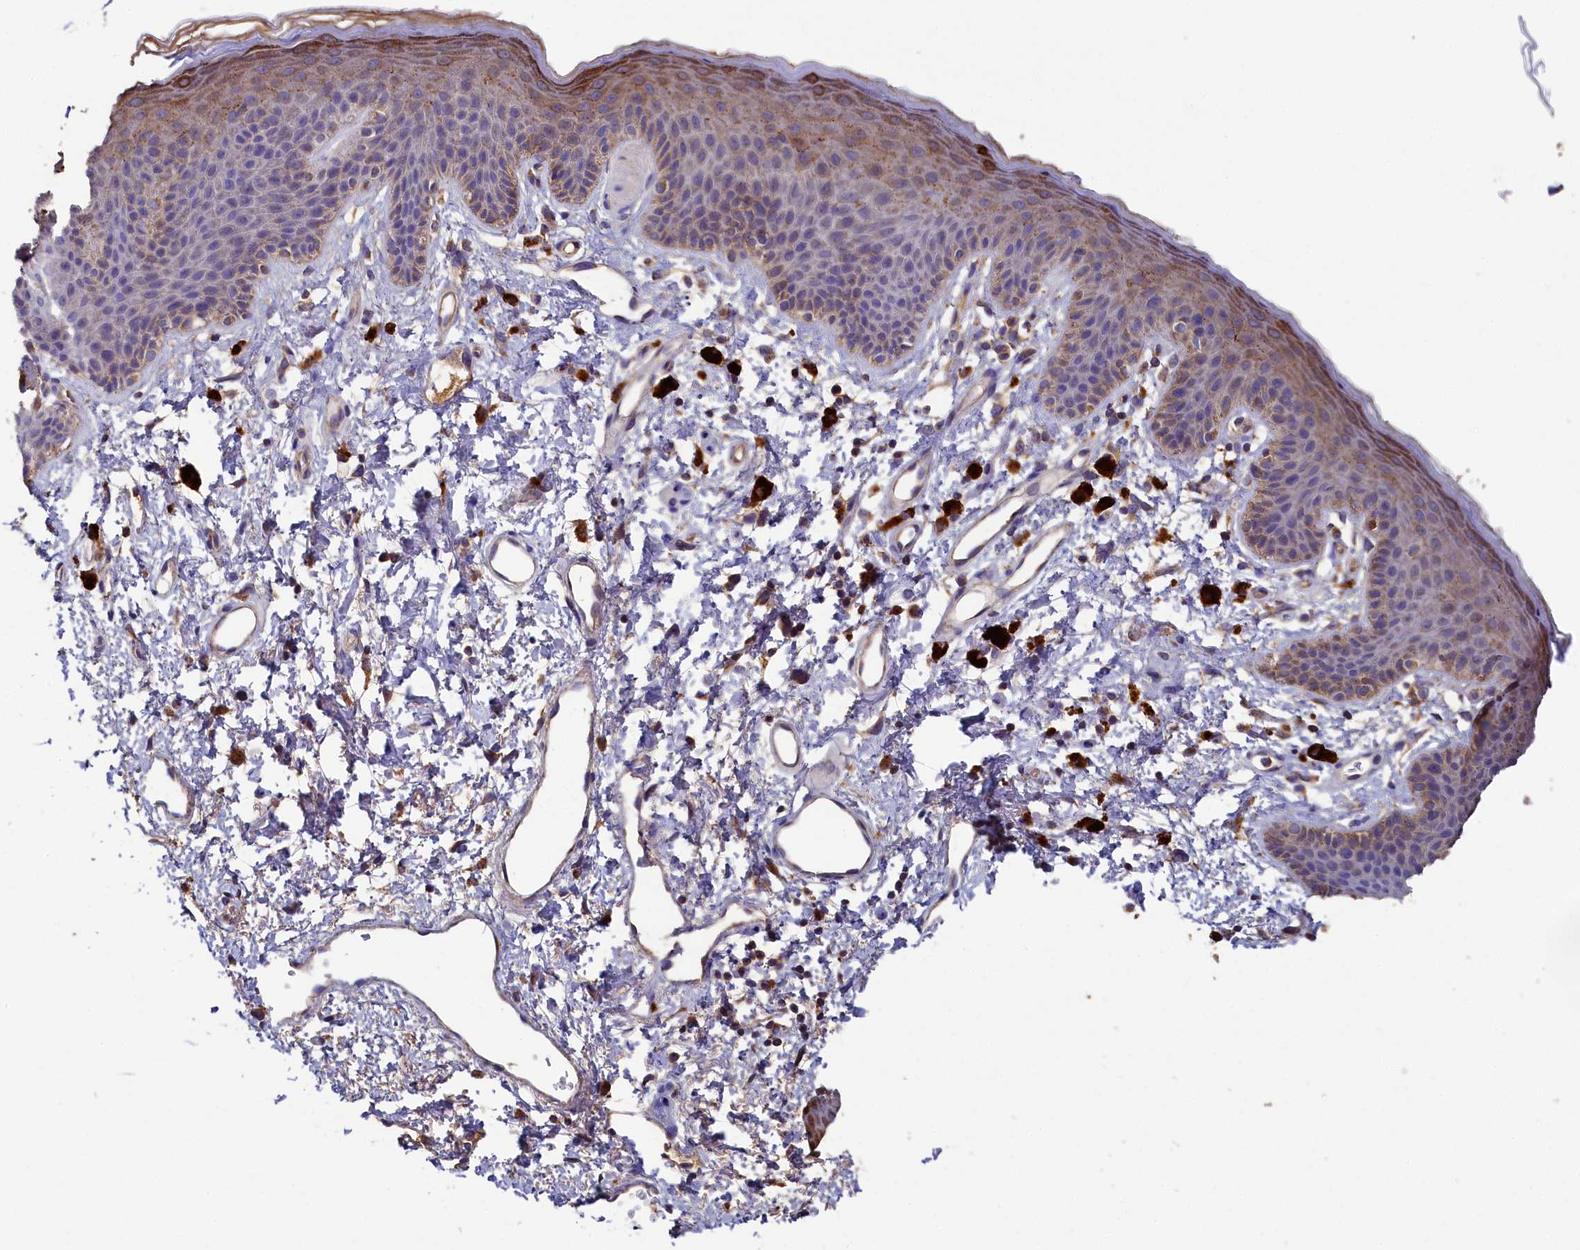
{"staining": {"intensity": "moderate", "quantity": "25%-75%", "location": "cytoplasmic/membranous"}, "tissue": "skin", "cell_type": "Epidermal cells", "image_type": "normal", "snomed": [{"axis": "morphology", "description": "Normal tissue, NOS"}, {"axis": "topography", "description": "Anal"}], "caption": "Immunohistochemical staining of normal skin displays 25%-75% levels of moderate cytoplasmic/membranous protein staining in about 25%-75% of epidermal cells.", "gene": "SEC31B", "patient": {"sex": "female", "age": 46}}